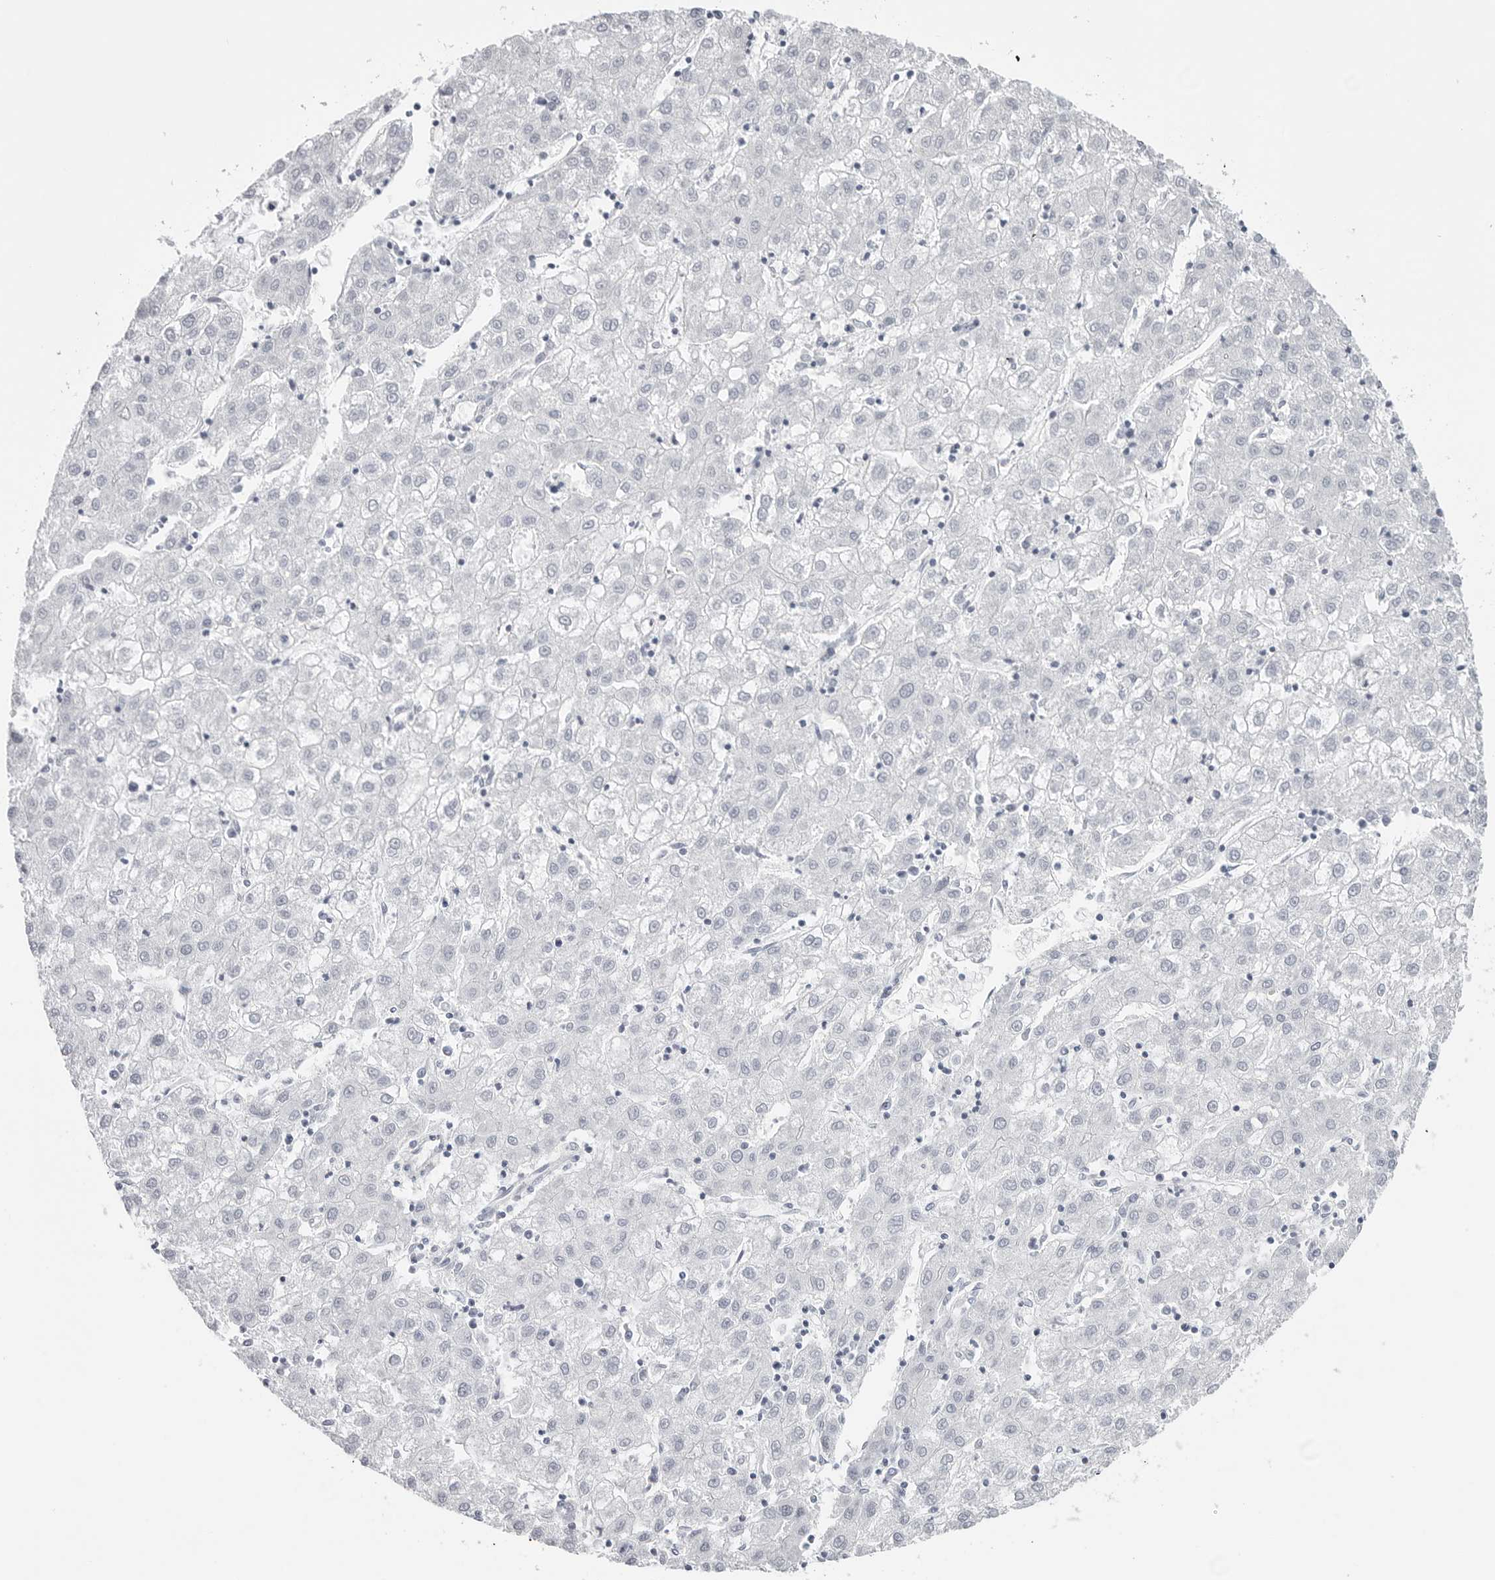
{"staining": {"intensity": "negative", "quantity": "none", "location": "none"}, "tissue": "liver cancer", "cell_type": "Tumor cells", "image_type": "cancer", "snomed": [{"axis": "morphology", "description": "Carcinoma, Hepatocellular, NOS"}, {"axis": "topography", "description": "Liver"}], "caption": "Hepatocellular carcinoma (liver) stained for a protein using immunohistochemistry exhibits no positivity tumor cells.", "gene": "CST2", "patient": {"sex": "male", "age": 72}}